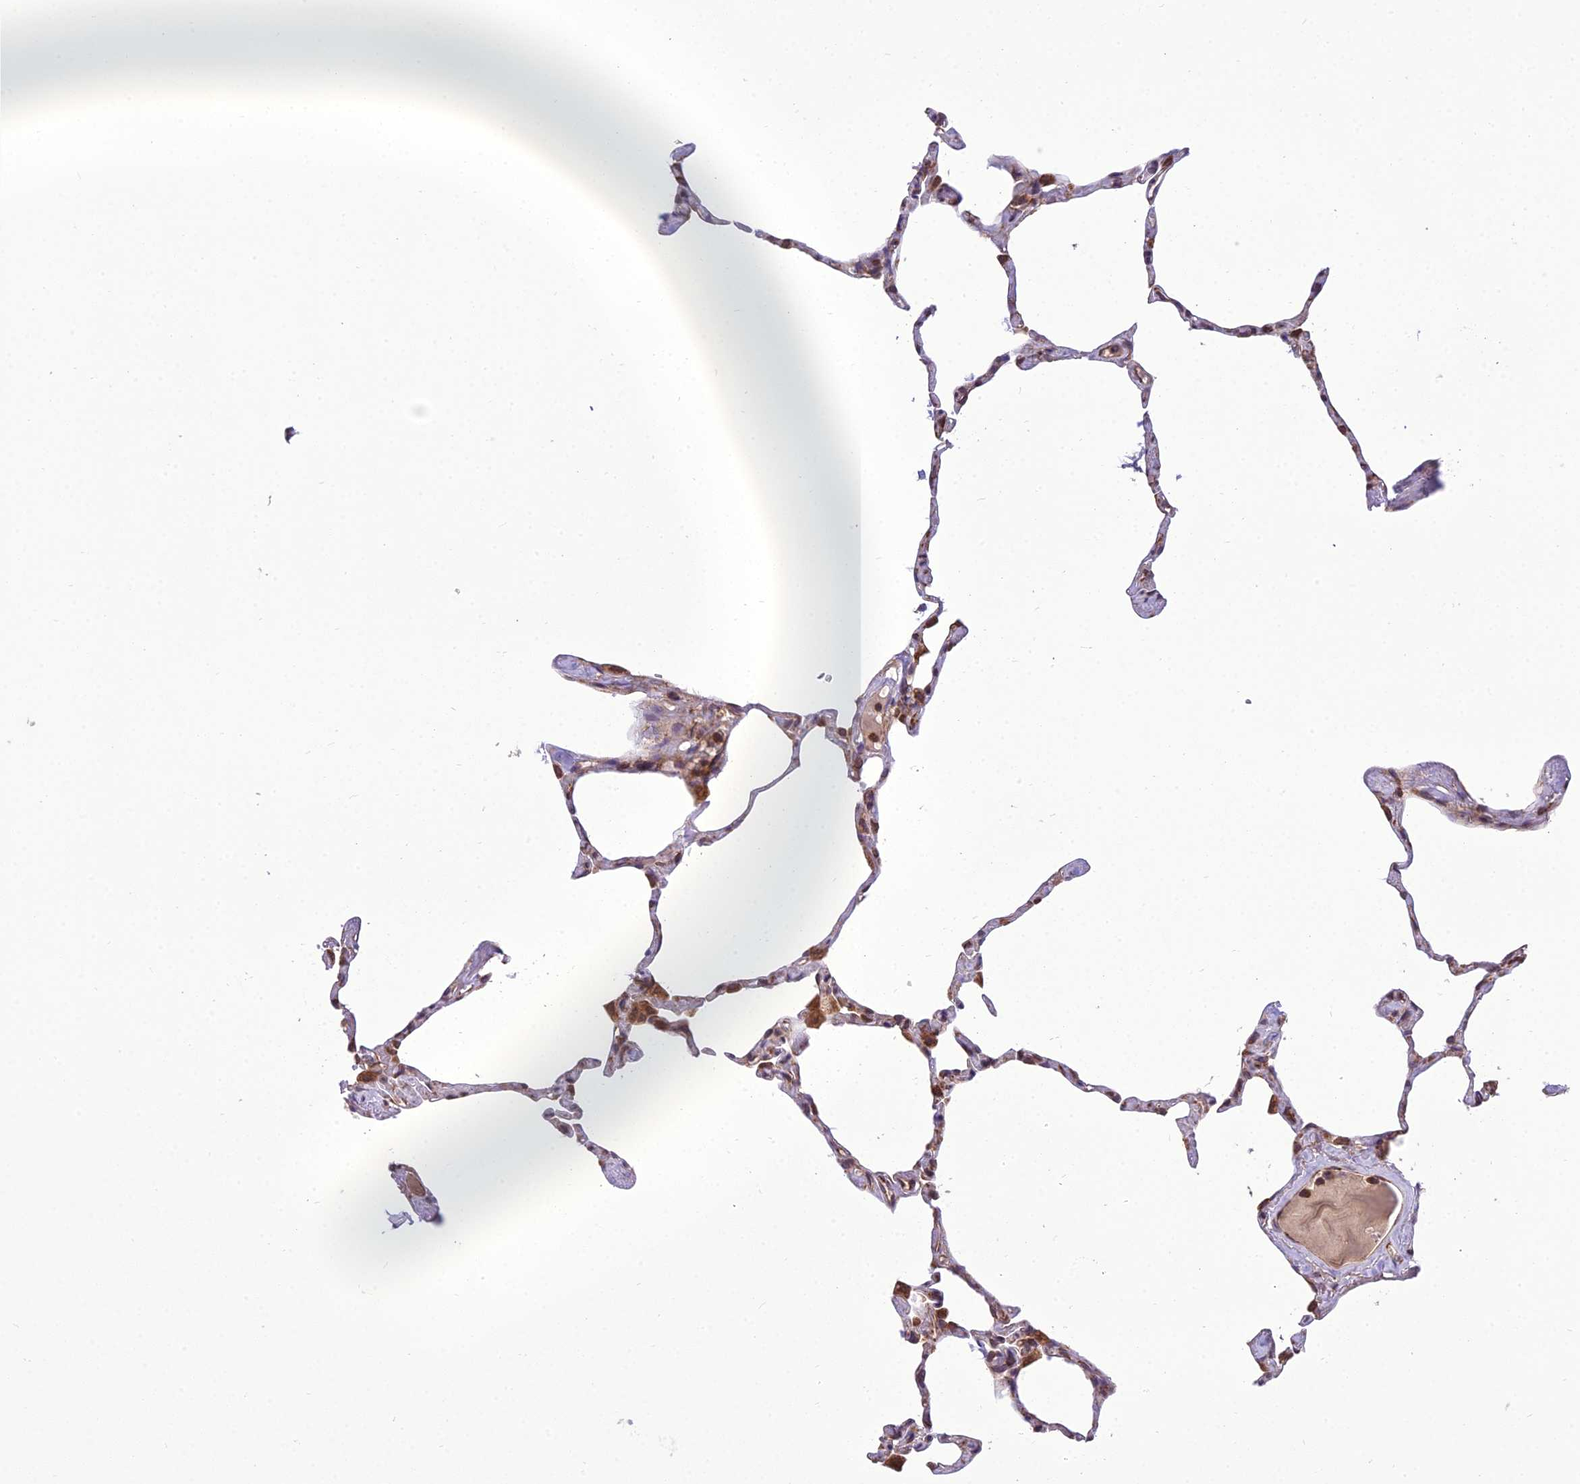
{"staining": {"intensity": "moderate", "quantity": "<25%", "location": "cytoplasmic/membranous"}, "tissue": "lung", "cell_type": "Alveolar cells", "image_type": "normal", "snomed": [{"axis": "morphology", "description": "Normal tissue, NOS"}, {"axis": "topography", "description": "Lung"}], "caption": "Alveolar cells exhibit moderate cytoplasmic/membranous expression in about <25% of cells in benign lung.", "gene": "DHCR7", "patient": {"sex": "male", "age": 65}}